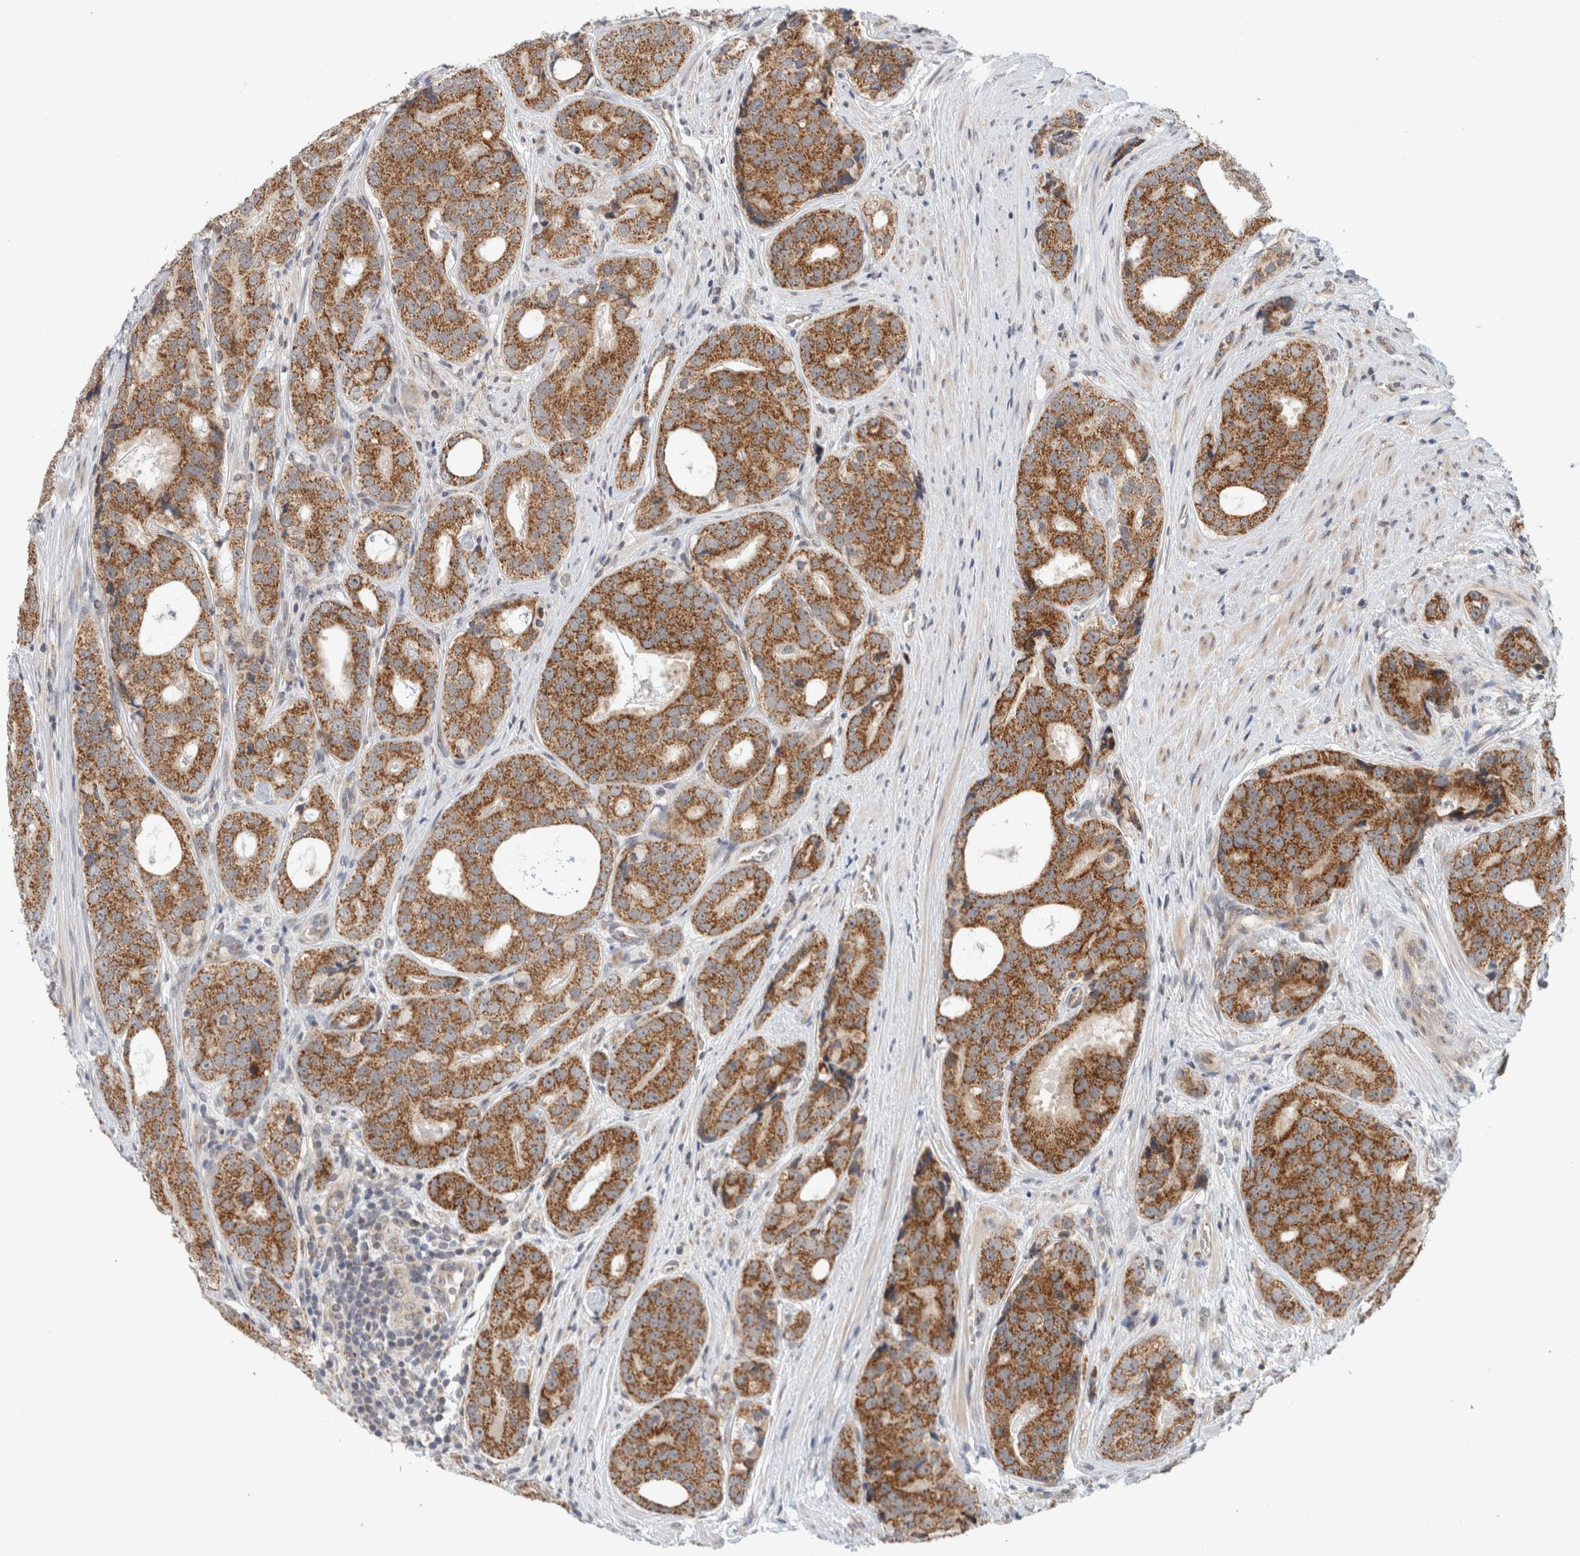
{"staining": {"intensity": "moderate", "quantity": ">75%", "location": "cytoplasmic/membranous"}, "tissue": "prostate cancer", "cell_type": "Tumor cells", "image_type": "cancer", "snomed": [{"axis": "morphology", "description": "Adenocarcinoma, High grade"}, {"axis": "topography", "description": "Prostate"}], "caption": "The histopathology image reveals staining of prostate cancer (adenocarcinoma (high-grade)), revealing moderate cytoplasmic/membranous protein positivity (brown color) within tumor cells.", "gene": "CMC2", "patient": {"sex": "male", "age": 56}}